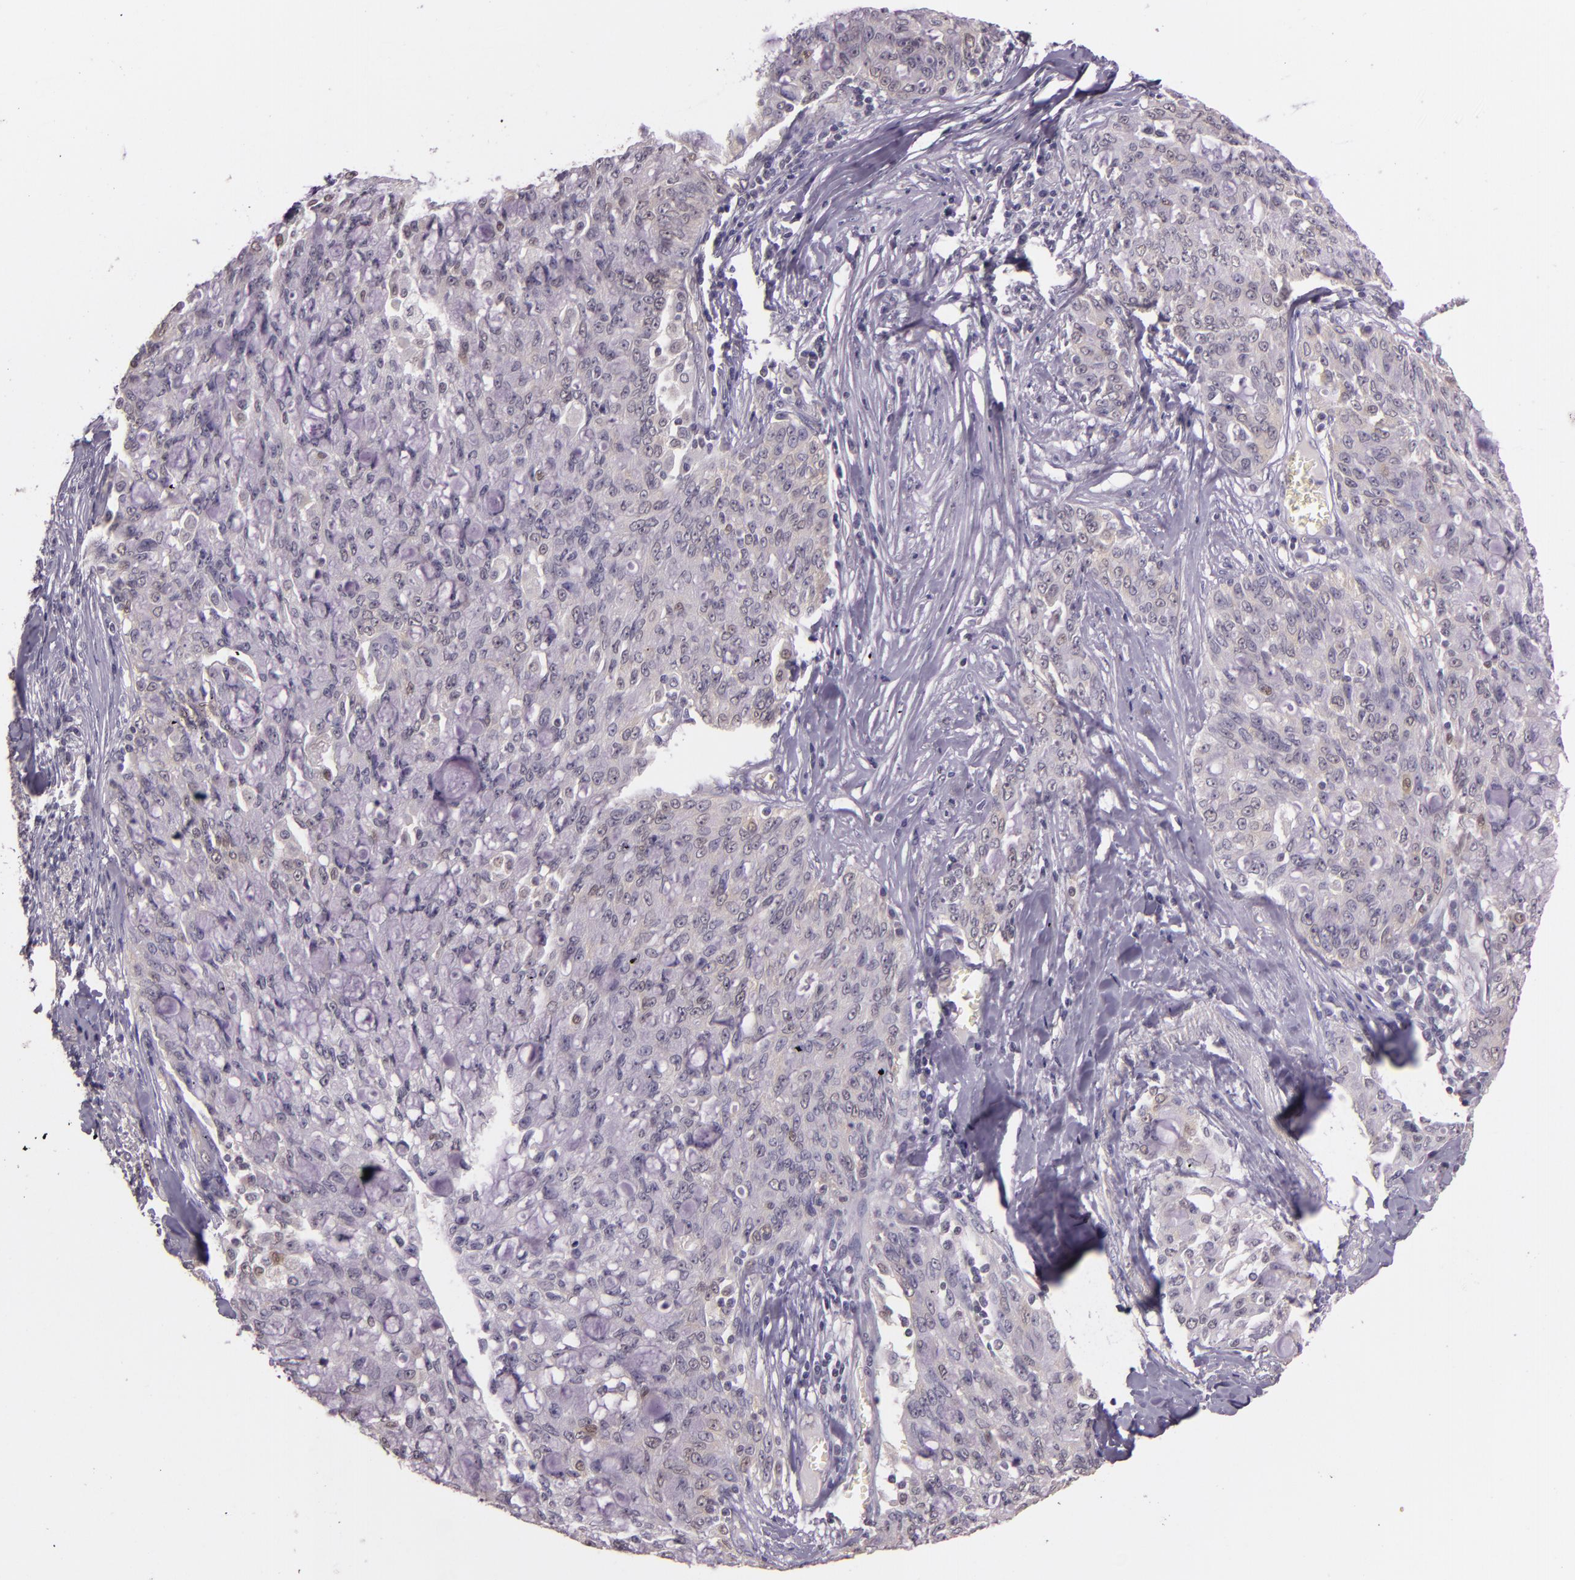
{"staining": {"intensity": "negative", "quantity": "none", "location": "none"}, "tissue": "lung cancer", "cell_type": "Tumor cells", "image_type": "cancer", "snomed": [{"axis": "morphology", "description": "Adenocarcinoma, NOS"}, {"axis": "topography", "description": "Lung"}], "caption": "The IHC photomicrograph has no significant positivity in tumor cells of lung adenocarcinoma tissue.", "gene": "HSPA8", "patient": {"sex": "female", "age": 44}}